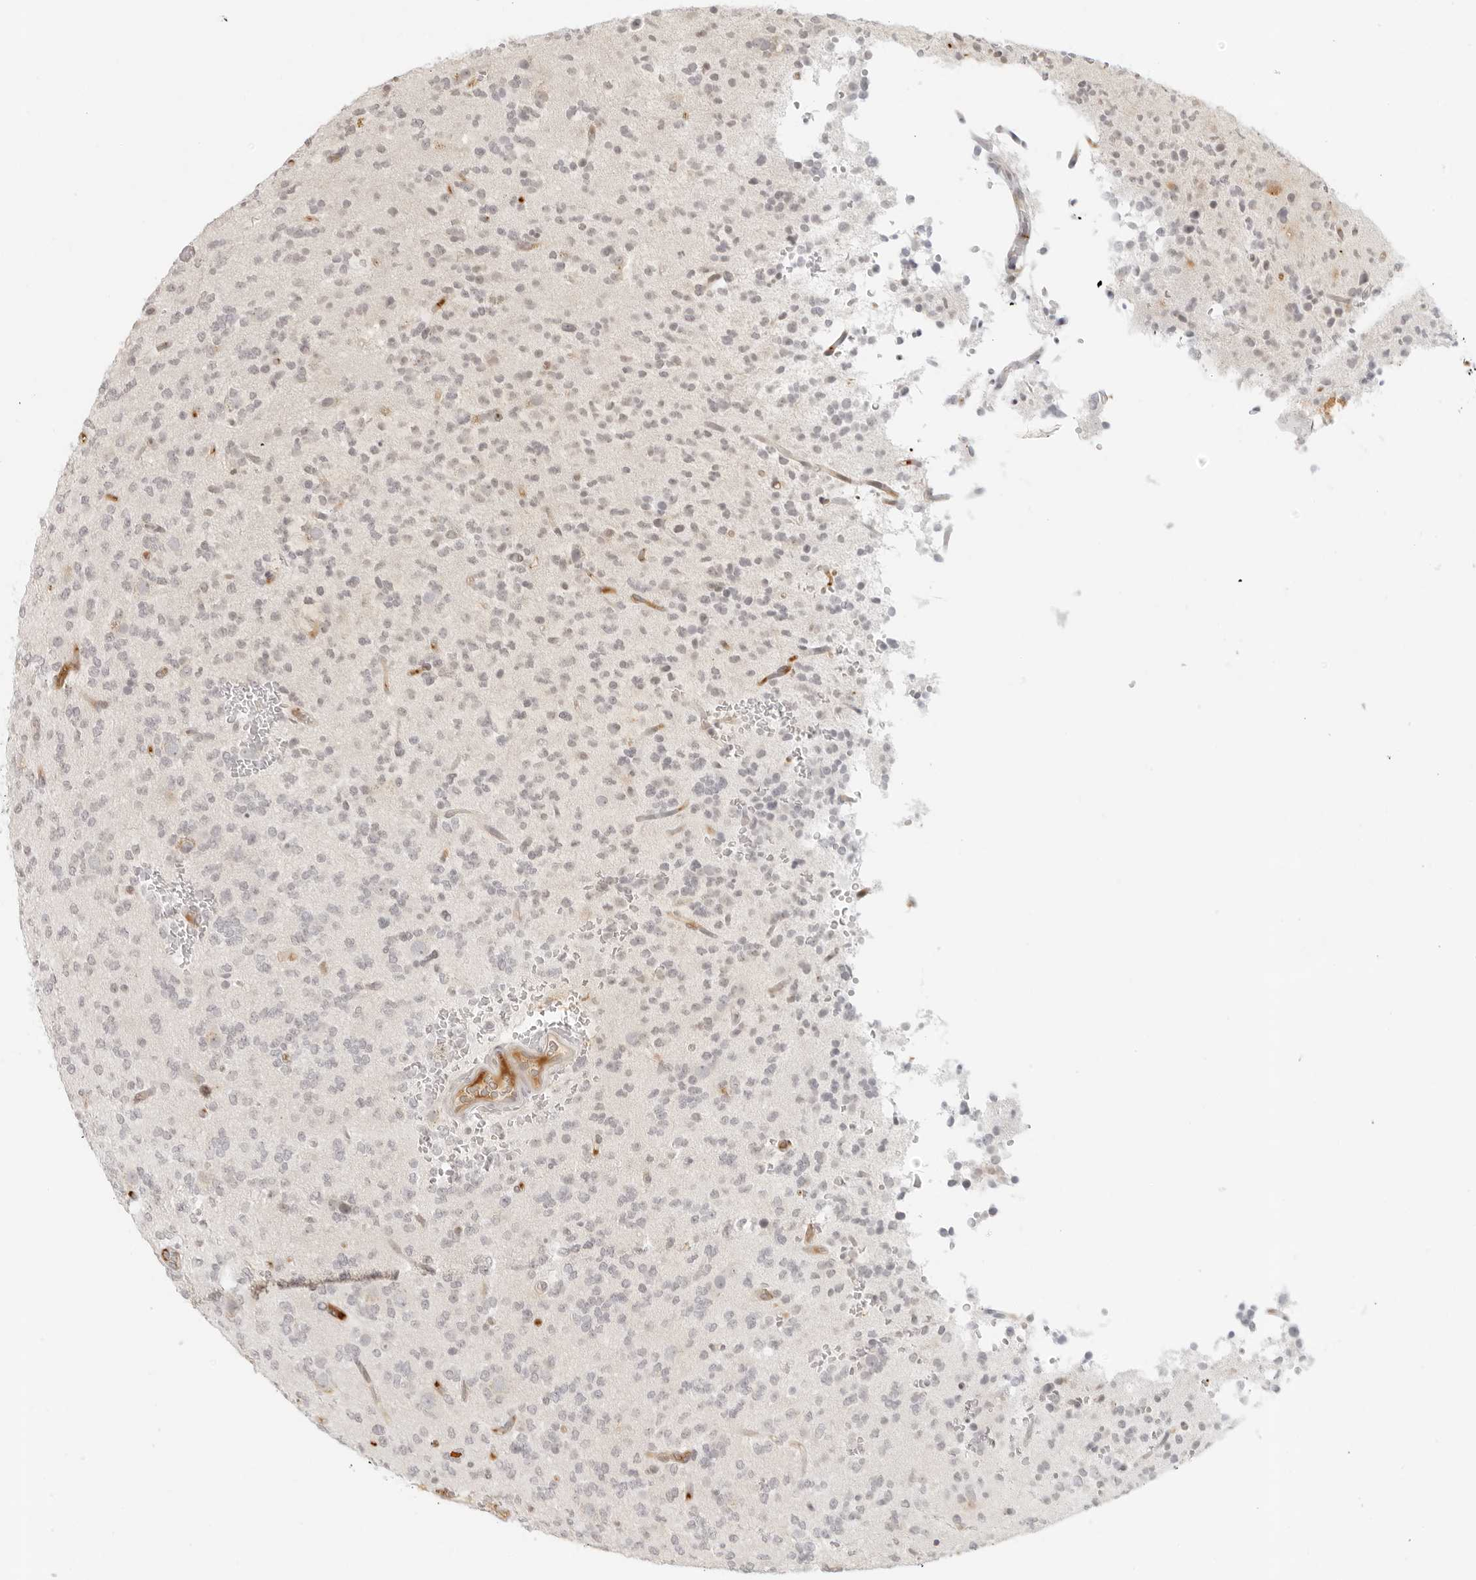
{"staining": {"intensity": "negative", "quantity": "none", "location": "none"}, "tissue": "glioma", "cell_type": "Tumor cells", "image_type": "cancer", "snomed": [{"axis": "morphology", "description": "Glioma, malignant, Low grade"}, {"axis": "topography", "description": "Brain"}], "caption": "Immunohistochemistry image of neoplastic tissue: human glioma stained with DAB demonstrates no significant protein positivity in tumor cells. Nuclei are stained in blue.", "gene": "ZNF678", "patient": {"sex": "male", "age": 38}}